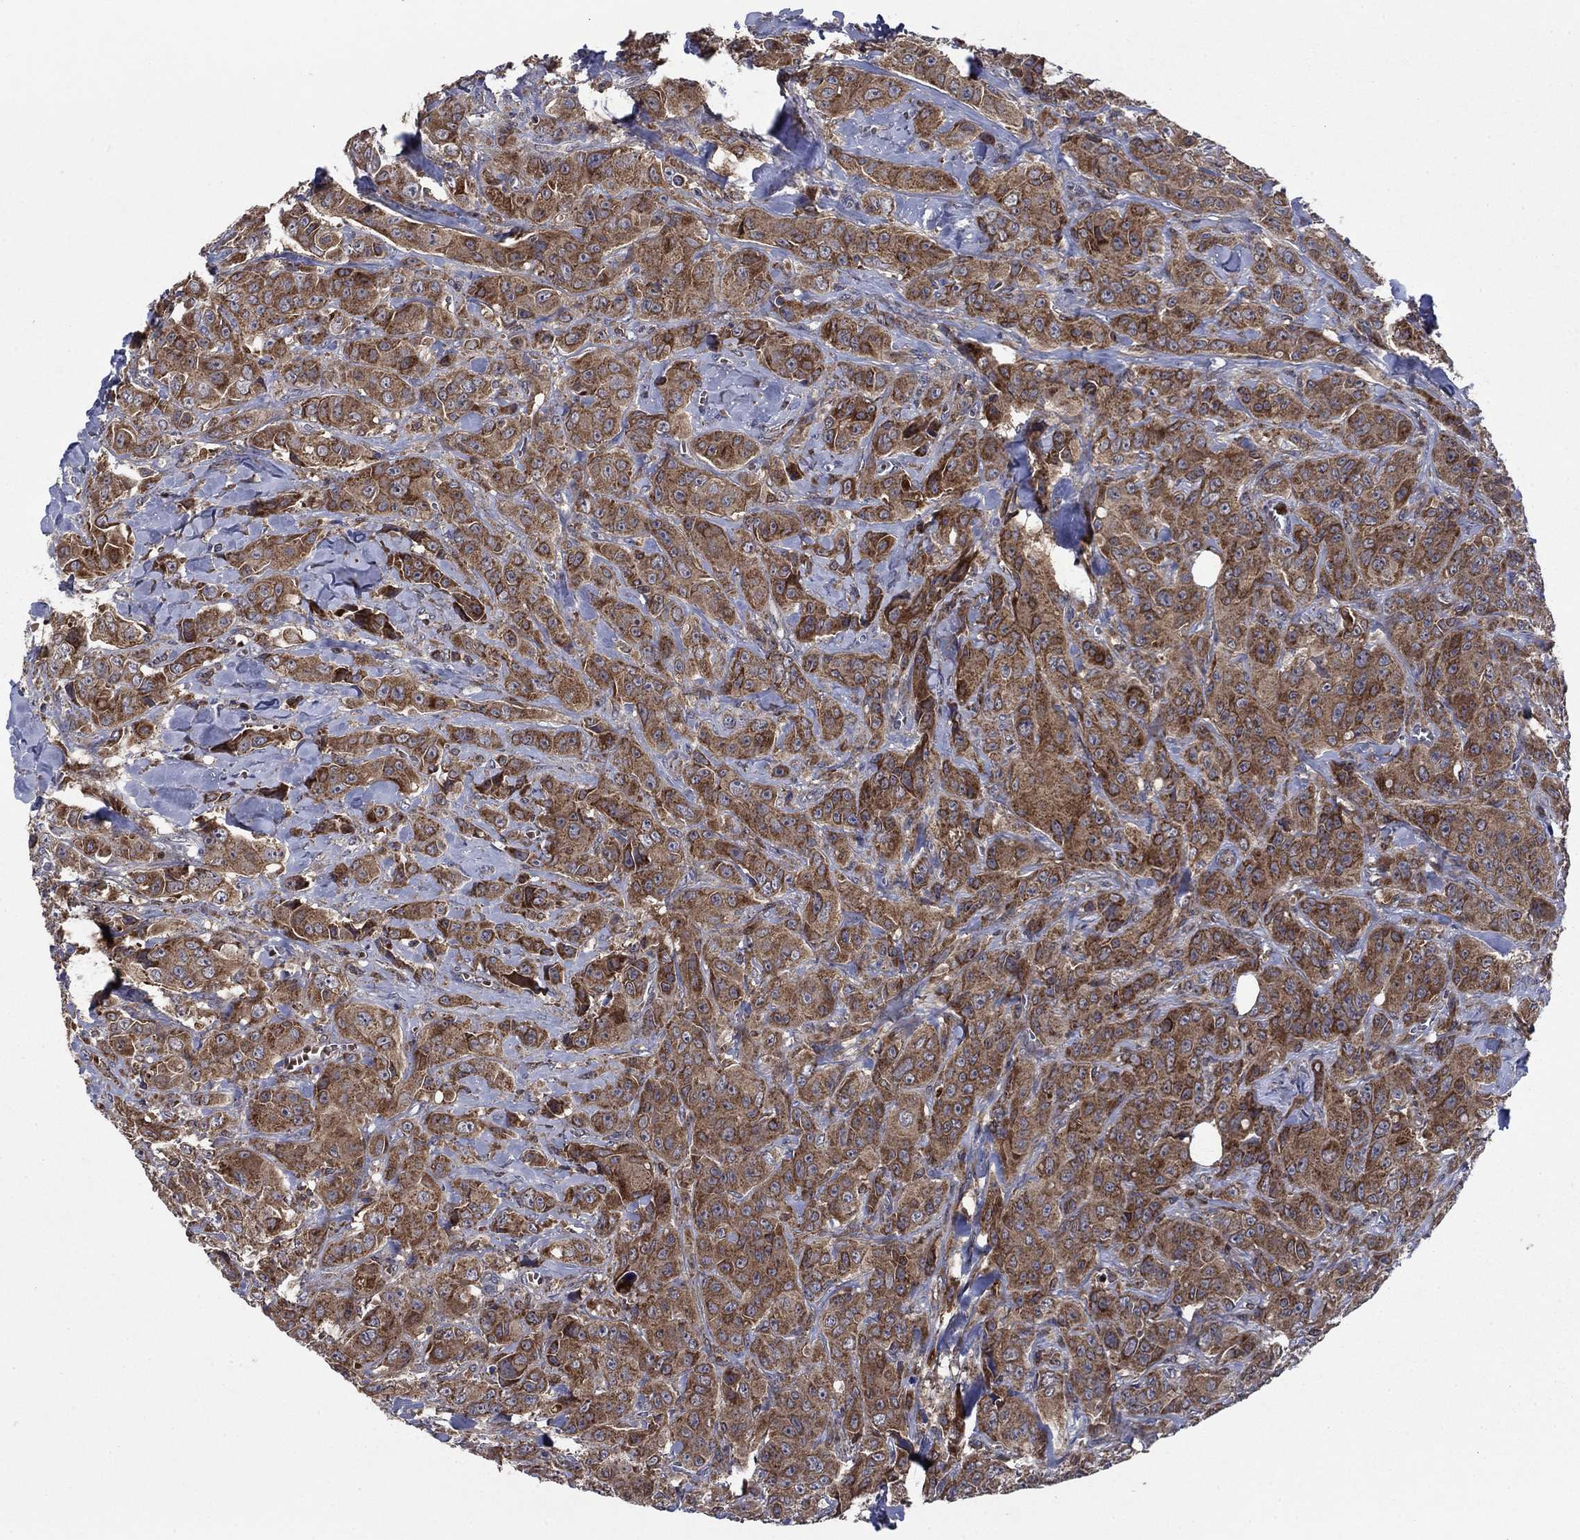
{"staining": {"intensity": "strong", "quantity": "25%-75%", "location": "cytoplasmic/membranous"}, "tissue": "breast cancer", "cell_type": "Tumor cells", "image_type": "cancer", "snomed": [{"axis": "morphology", "description": "Duct carcinoma"}, {"axis": "topography", "description": "Breast"}], "caption": "Protein staining of breast intraductal carcinoma tissue displays strong cytoplasmic/membranous expression in about 25%-75% of tumor cells.", "gene": "RNF19B", "patient": {"sex": "female", "age": 43}}